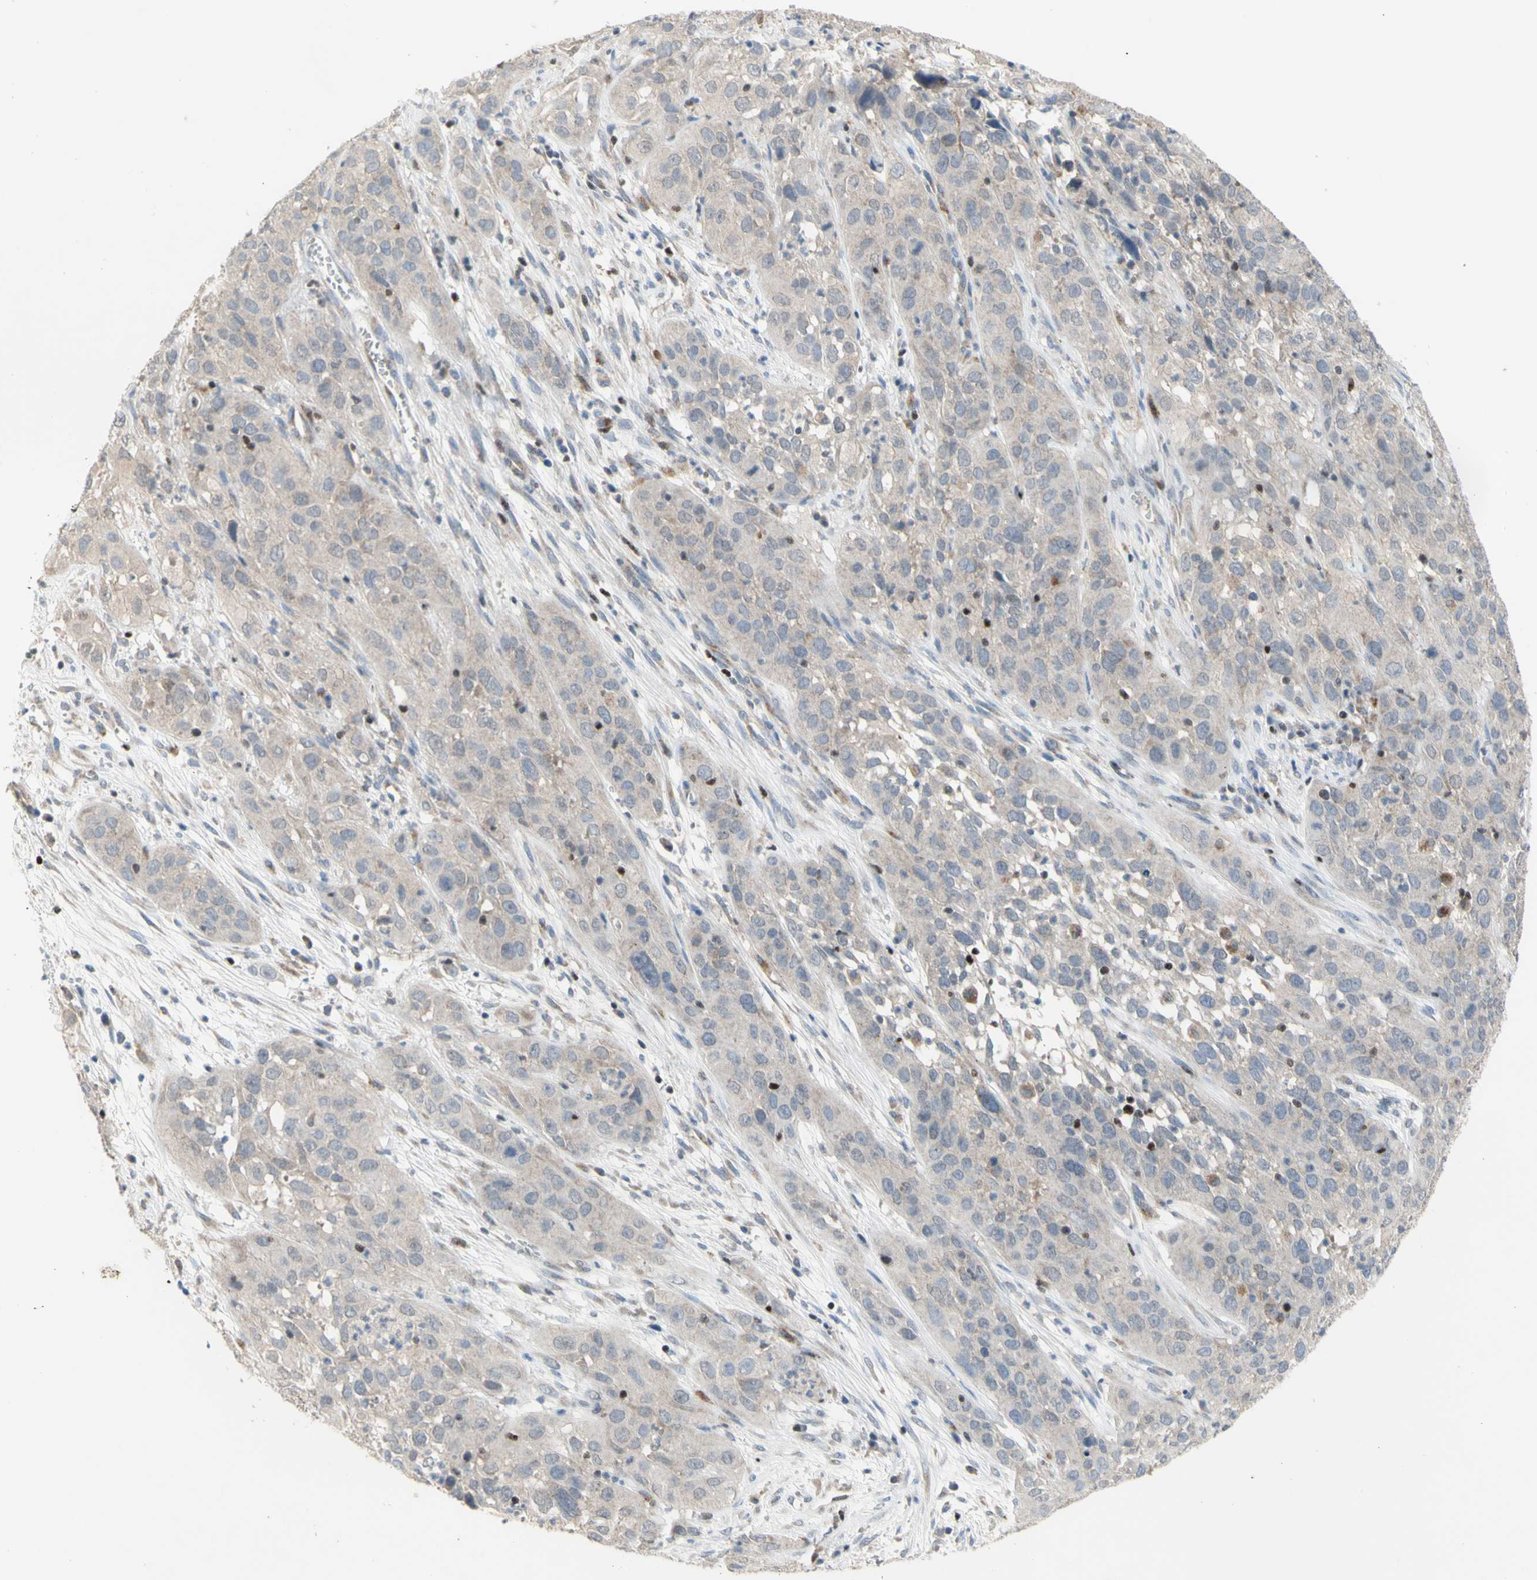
{"staining": {"intensity": "weak", "quantity": ">75%", "location": "cytoplasmic/membranous"}, "tissue": "cervical cancer", "cell_type": "Tumor cells", "image_type": "cancer", "snomed": [{"axis": "morphology", "description": "Squamous cell carcinoma, NOS"}, {"axis": "topography", "description": "Cervix"}], "caption": "Squamous cell carcinoma (cervical) stained with DAB (3,3'-diaminobenzidine) immunohistochemistry demonstrates low levels of weak cytoplasmic/membranous expression in approximately >75% of tumor cells.", "gene": "NLRP1", "patient": {"sex": "female", "age": 32}}